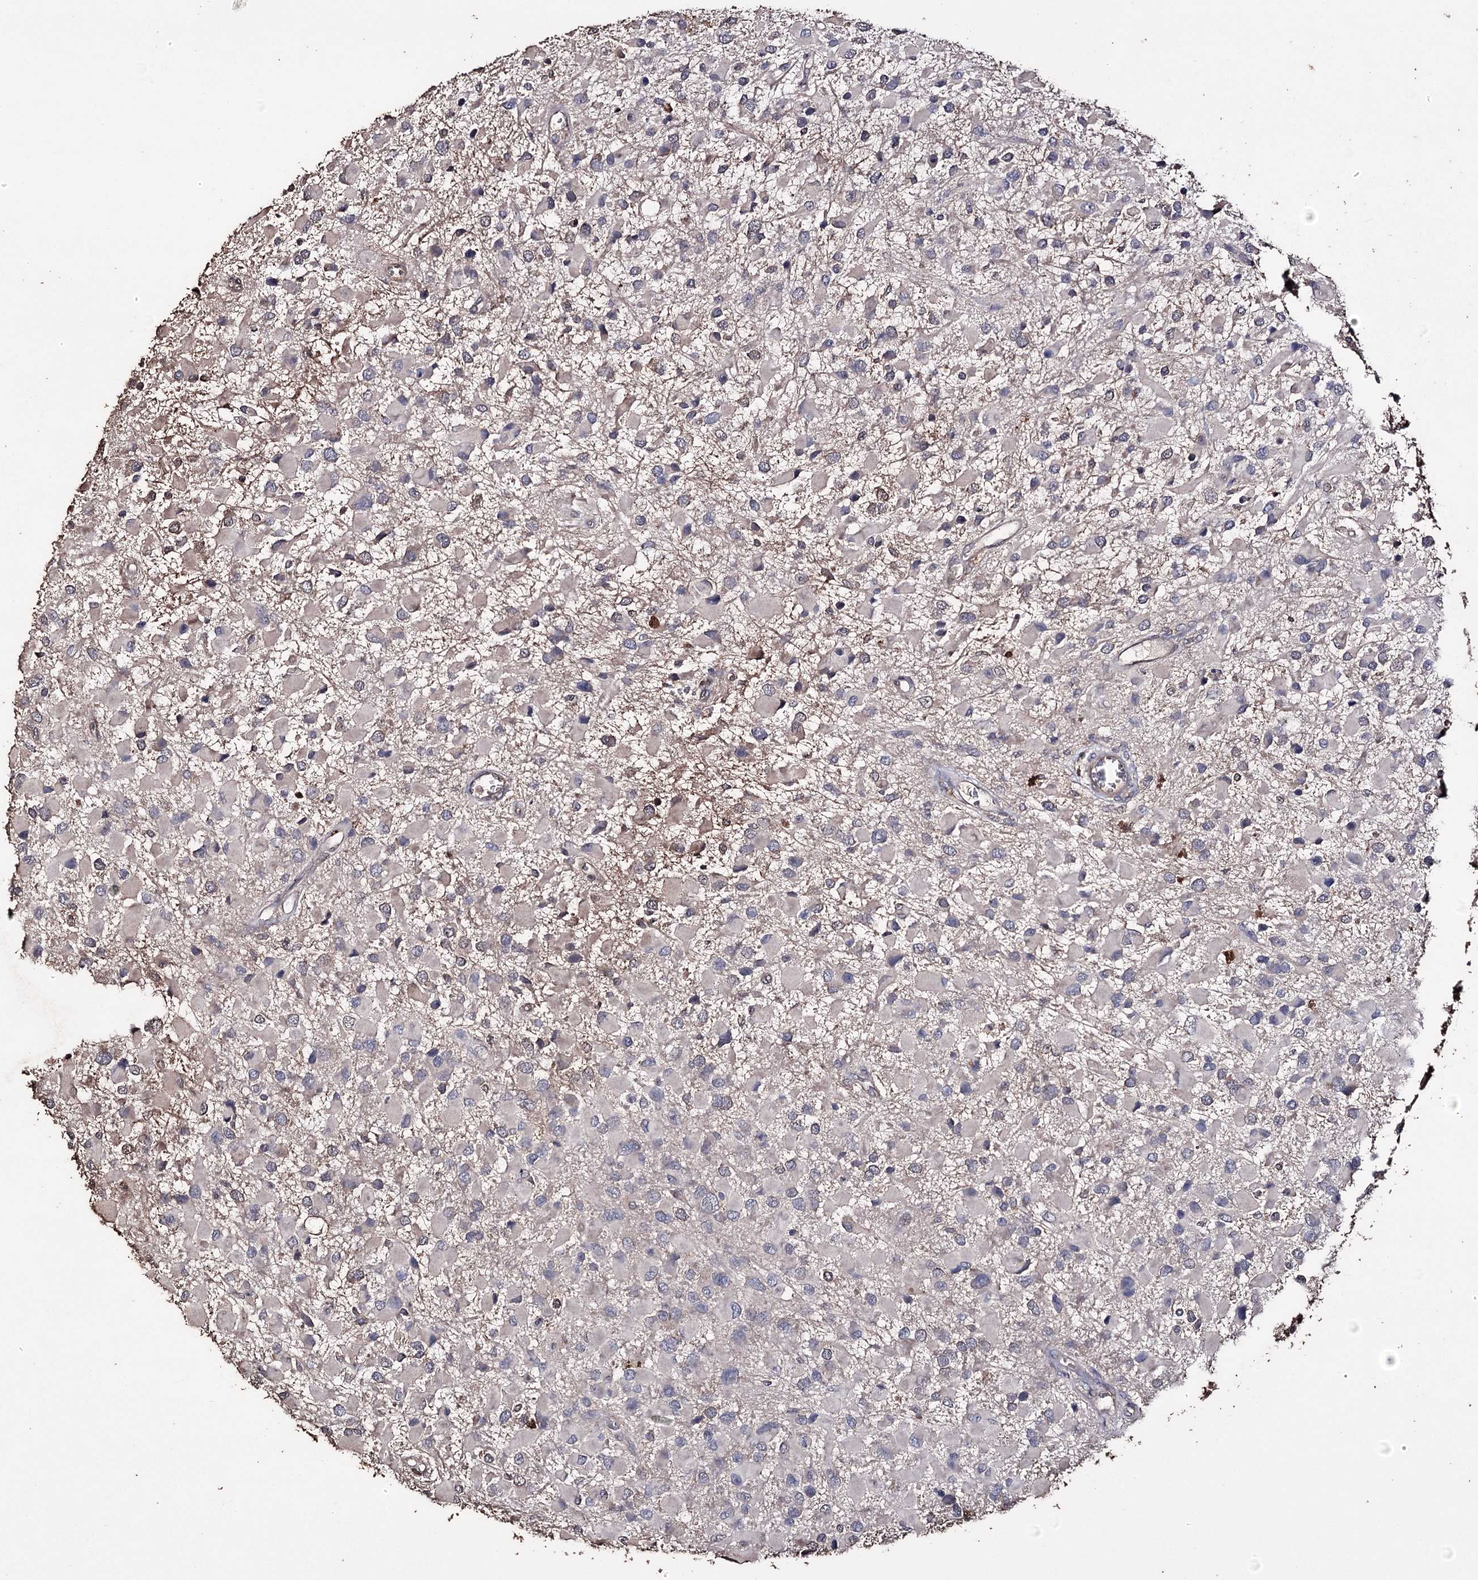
{"staining": {"intensity": "negative", "quantity": "none", "location": "none"}, "tissue": "glioma", "cell_type": "Tumor cells", "image_type": "cancer", "snomed": [{"axis": "morphology", "description": "Glioma, malignant, High grade"}, {"axis": "topography", "description": "Brain"}], "caption": "Glioma was stained to show a protein in brown. There is no significant positivity in tumor cells.", "gene": "ZNF662", "patient": {"sex": "male", "age": 53}}